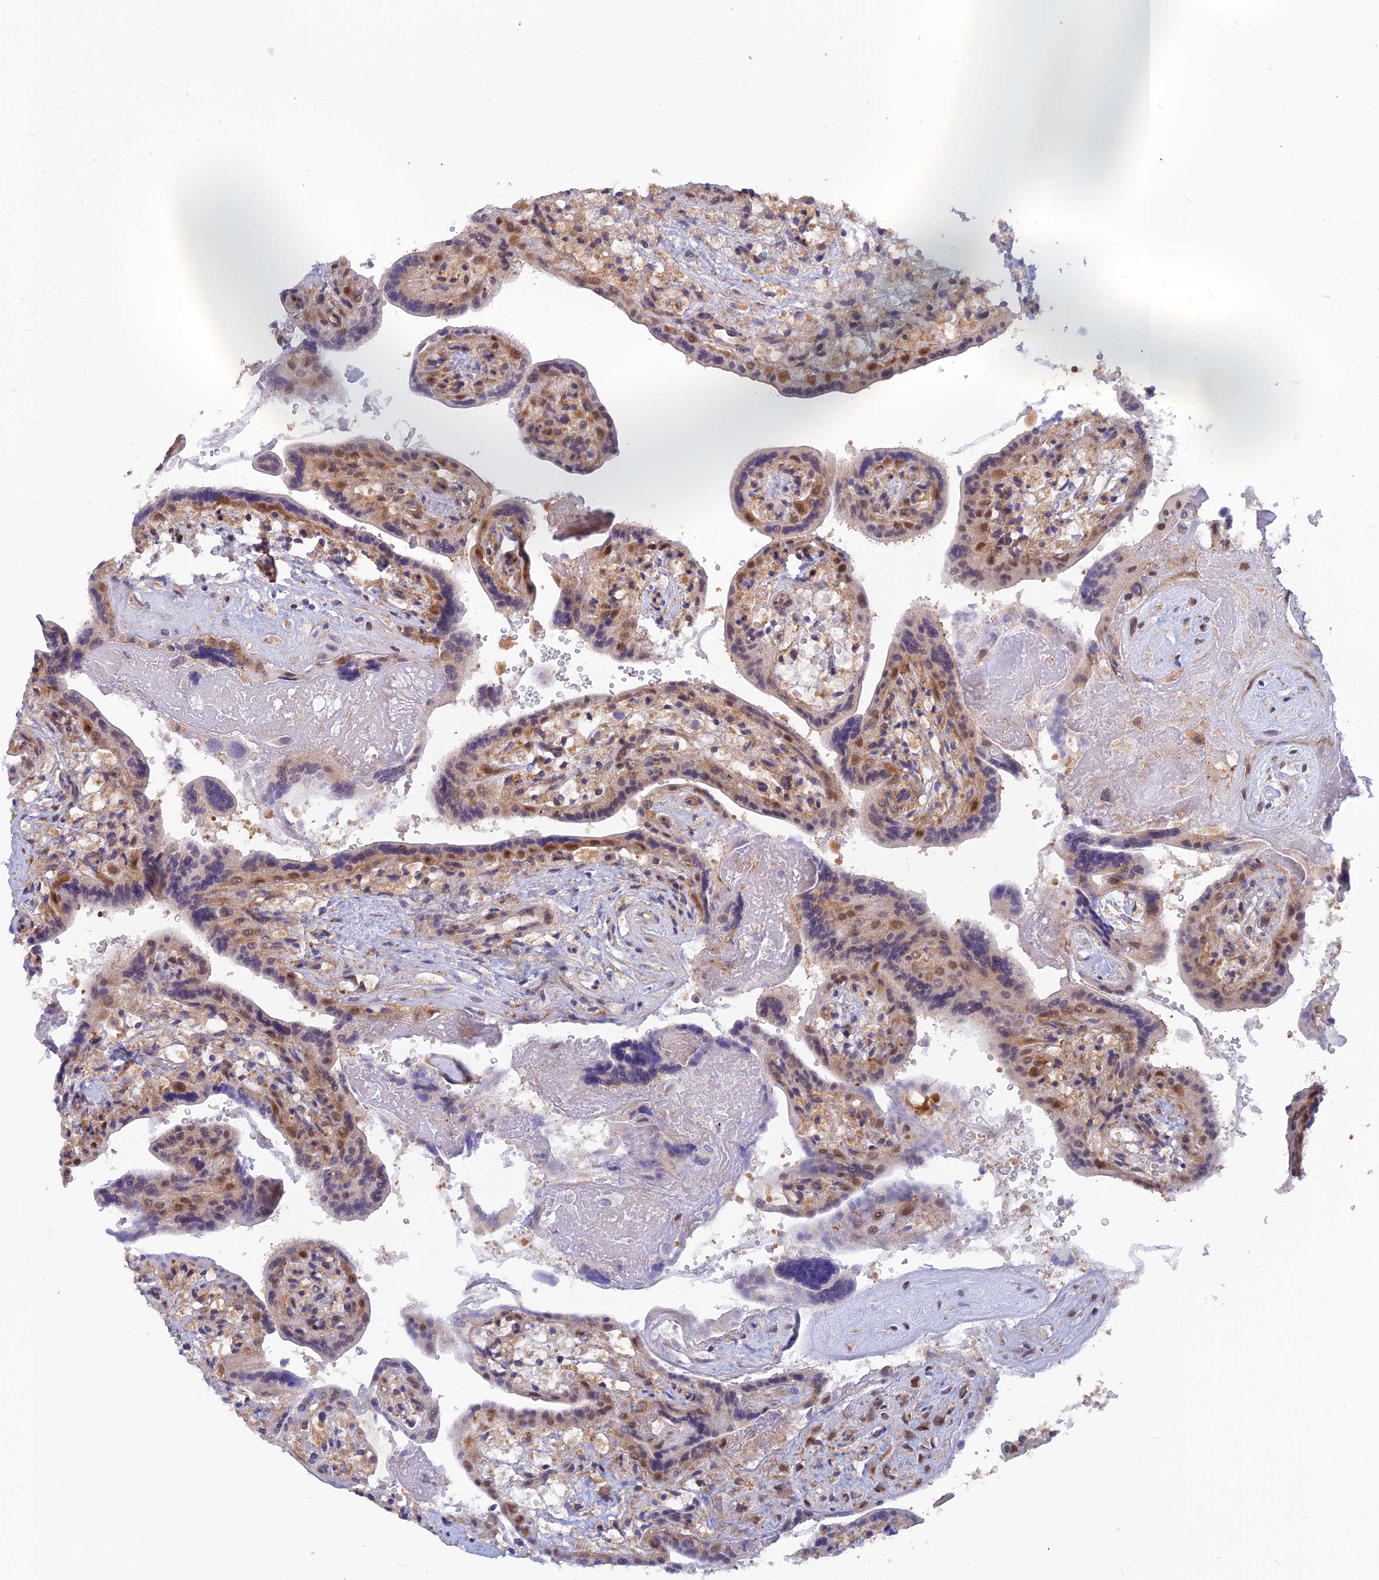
{"staining": {"intensity": "moderate", "quantity": ">75%", "location": "cytoplasmic/membranous,nuclear"}, "tissue": "placenta", "cell_type": "Trophoblastic cells", "image_type": "normal", "snomed": [{"axis": "morphology", "description": "Normal tissue, NOS"}, {"axis": "topography", "description": "Placenta"}], "caption": "This image reveals unremarkable placenta stained with immunohistochemistry (IHC) to label a protein in brown. The cytoplasmic/membranous,nuclear of trophoblastic cells show moderate positivity for the protein. Nuclei are counter-stained blue.", "gene": "DNAJC16", "patient": {"sex": "female", "age": 37}}